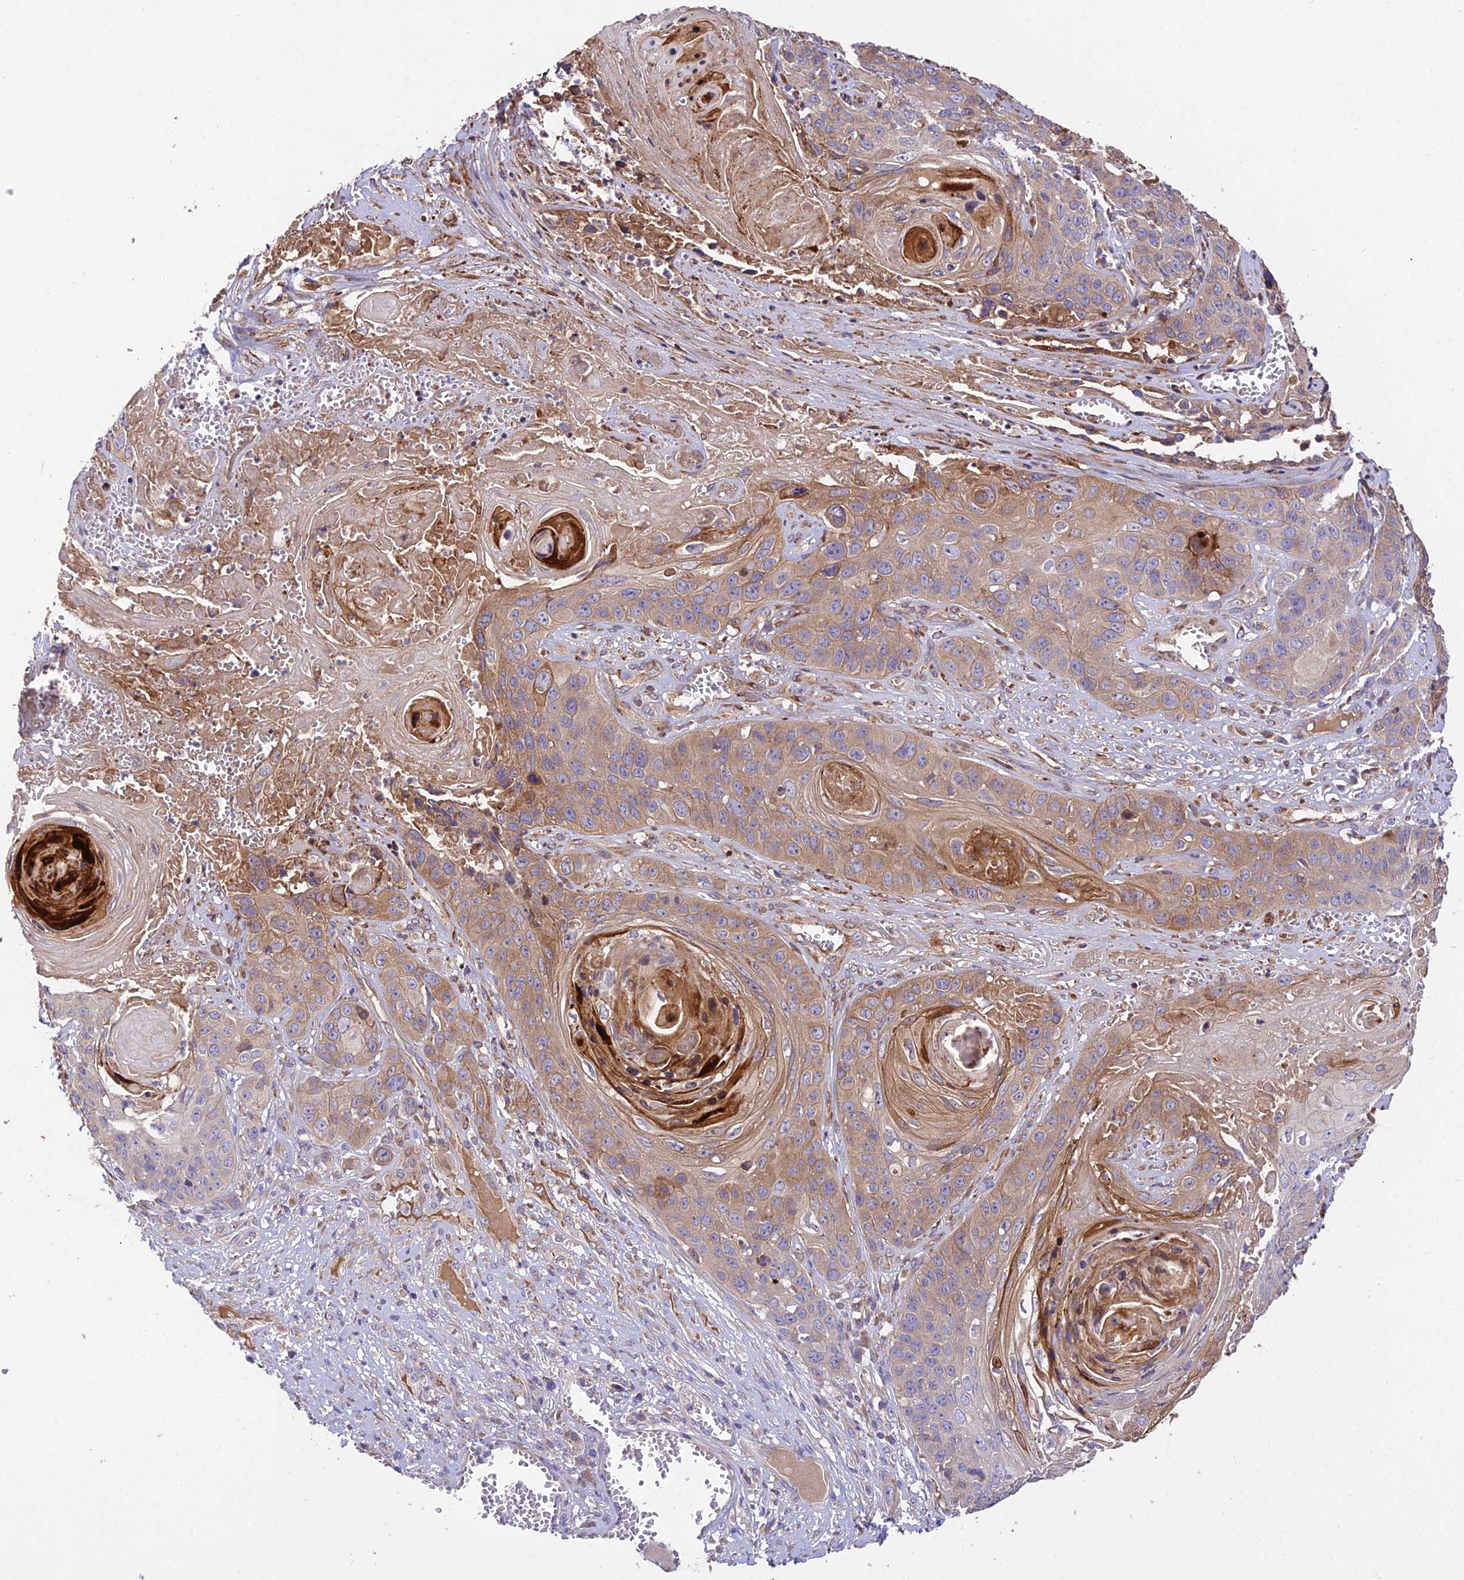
{"staining": {"intensity": "moderate", "quantity": "25%-75%", "location": "cytoplasmic/membranous"}, "tissue": "skin cancer", "cell_type": "Tumor cells", "image_type": "cancer", "snomed": [{"axis": "morphology", "description": "Squamous cell carcinoma, NOS"}, {"axis": "topography", "description": "Skin"}], "caption": "The histopathology image displays immunohistochemical staining of skin squamous cell carcinoma. There is moderate cytoplasmic/membranous staining is identified in approximately 25%-75% of tumor cells.", "gene": "ROCK1", "patient": {"sex": "male", "age": 55}}